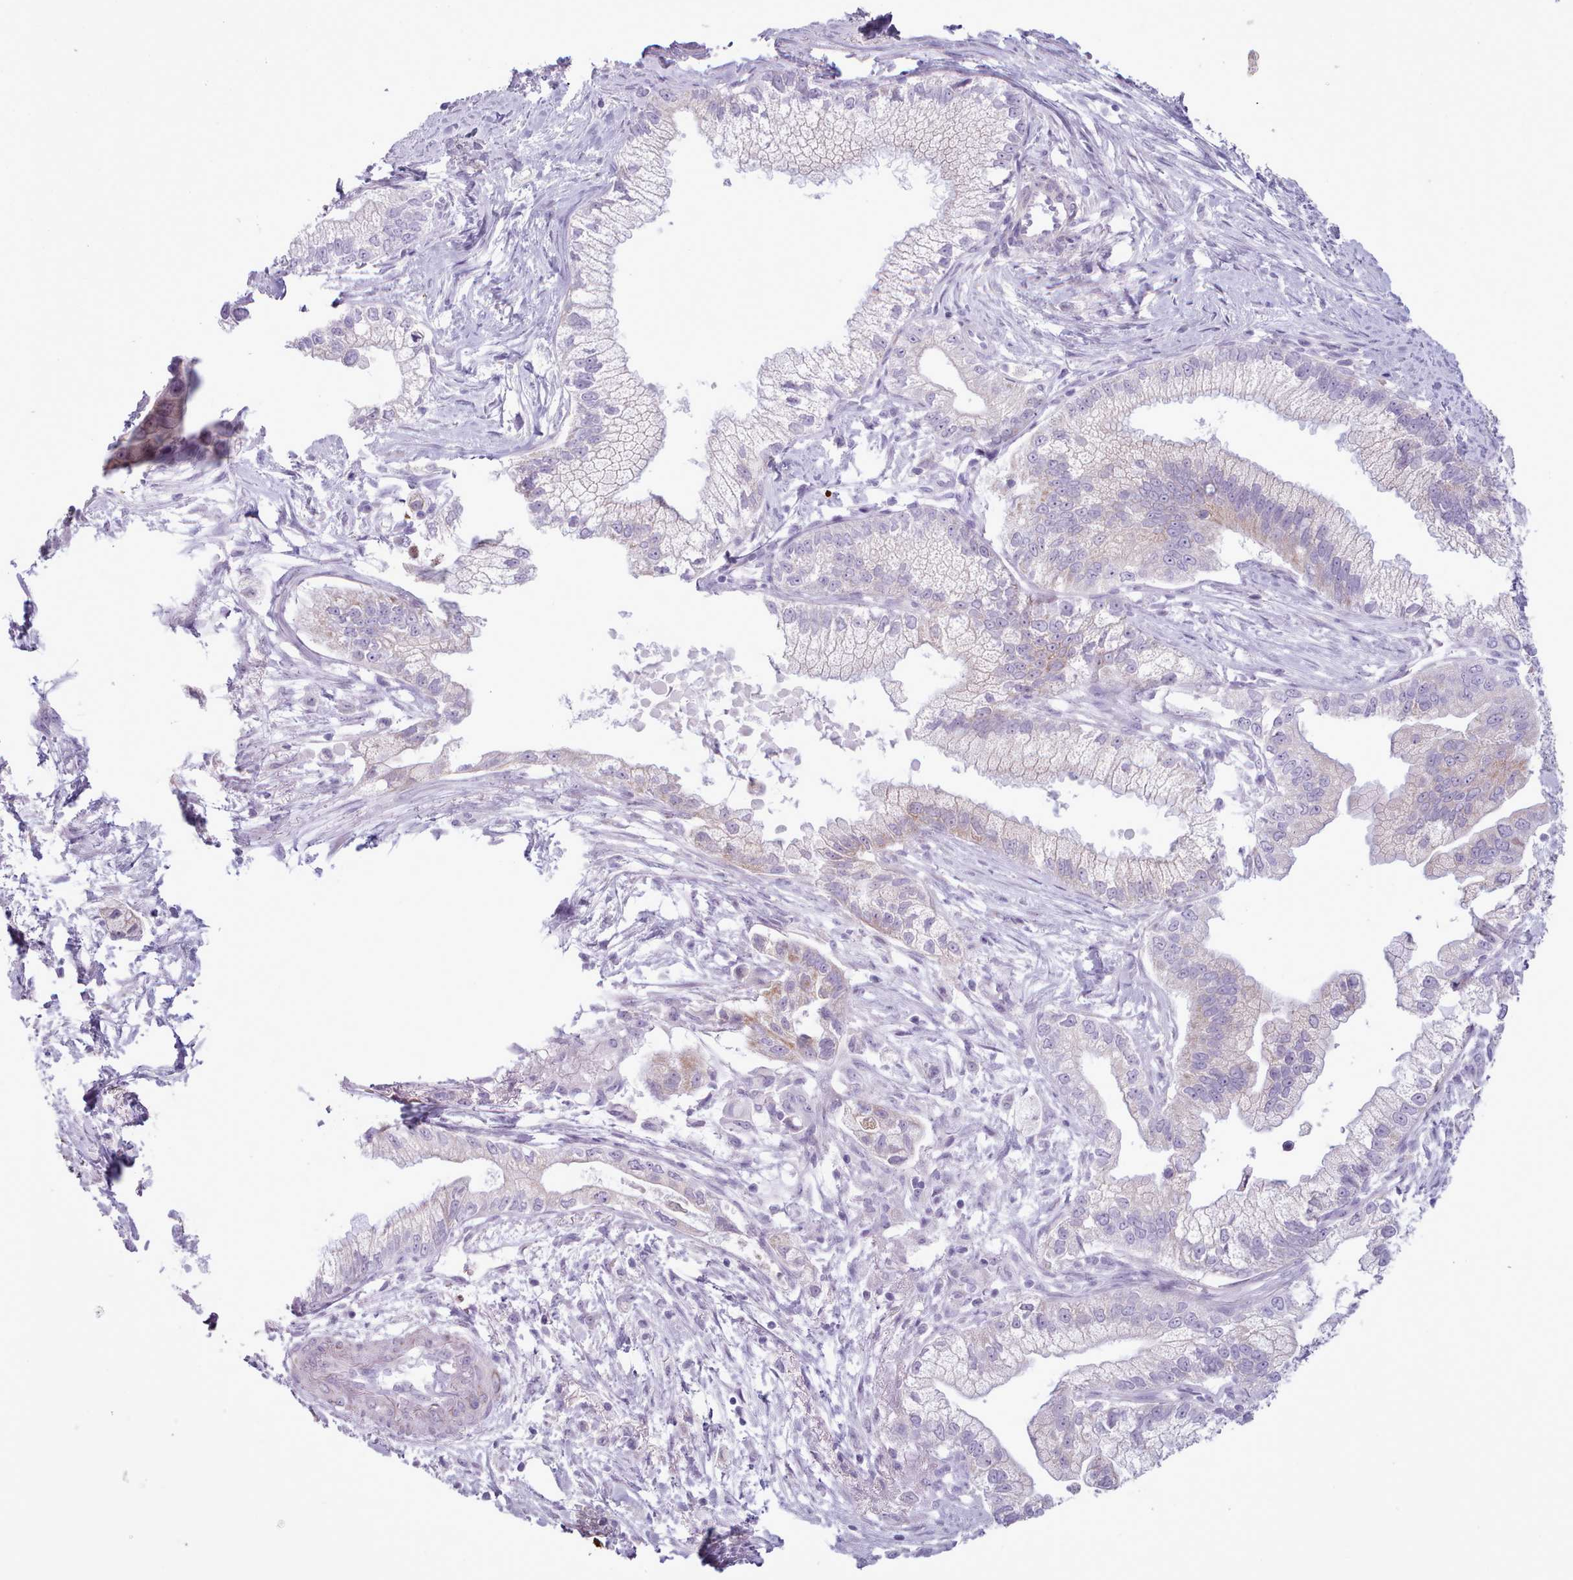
{"staining": {"intensity": "weak", "quantity": "<25%", "location": "cytoplasmic/membranous"}, "tissue": "pancreatic cancer", "cell_type": "Tumor cells", "image_type": "cancer", "snomed": [{"axis": "morphology", "description": "Adenocarcinoma, NOS"}, {"axis": "topography", "description": "Pancreas"}], "caption": "This is an immunohistochemistry (IHC) image of pancreatic cancer. There is no positivity in tumor cells.", "gene": "AK4", "patient": {"sex": "male", "age": 70}}